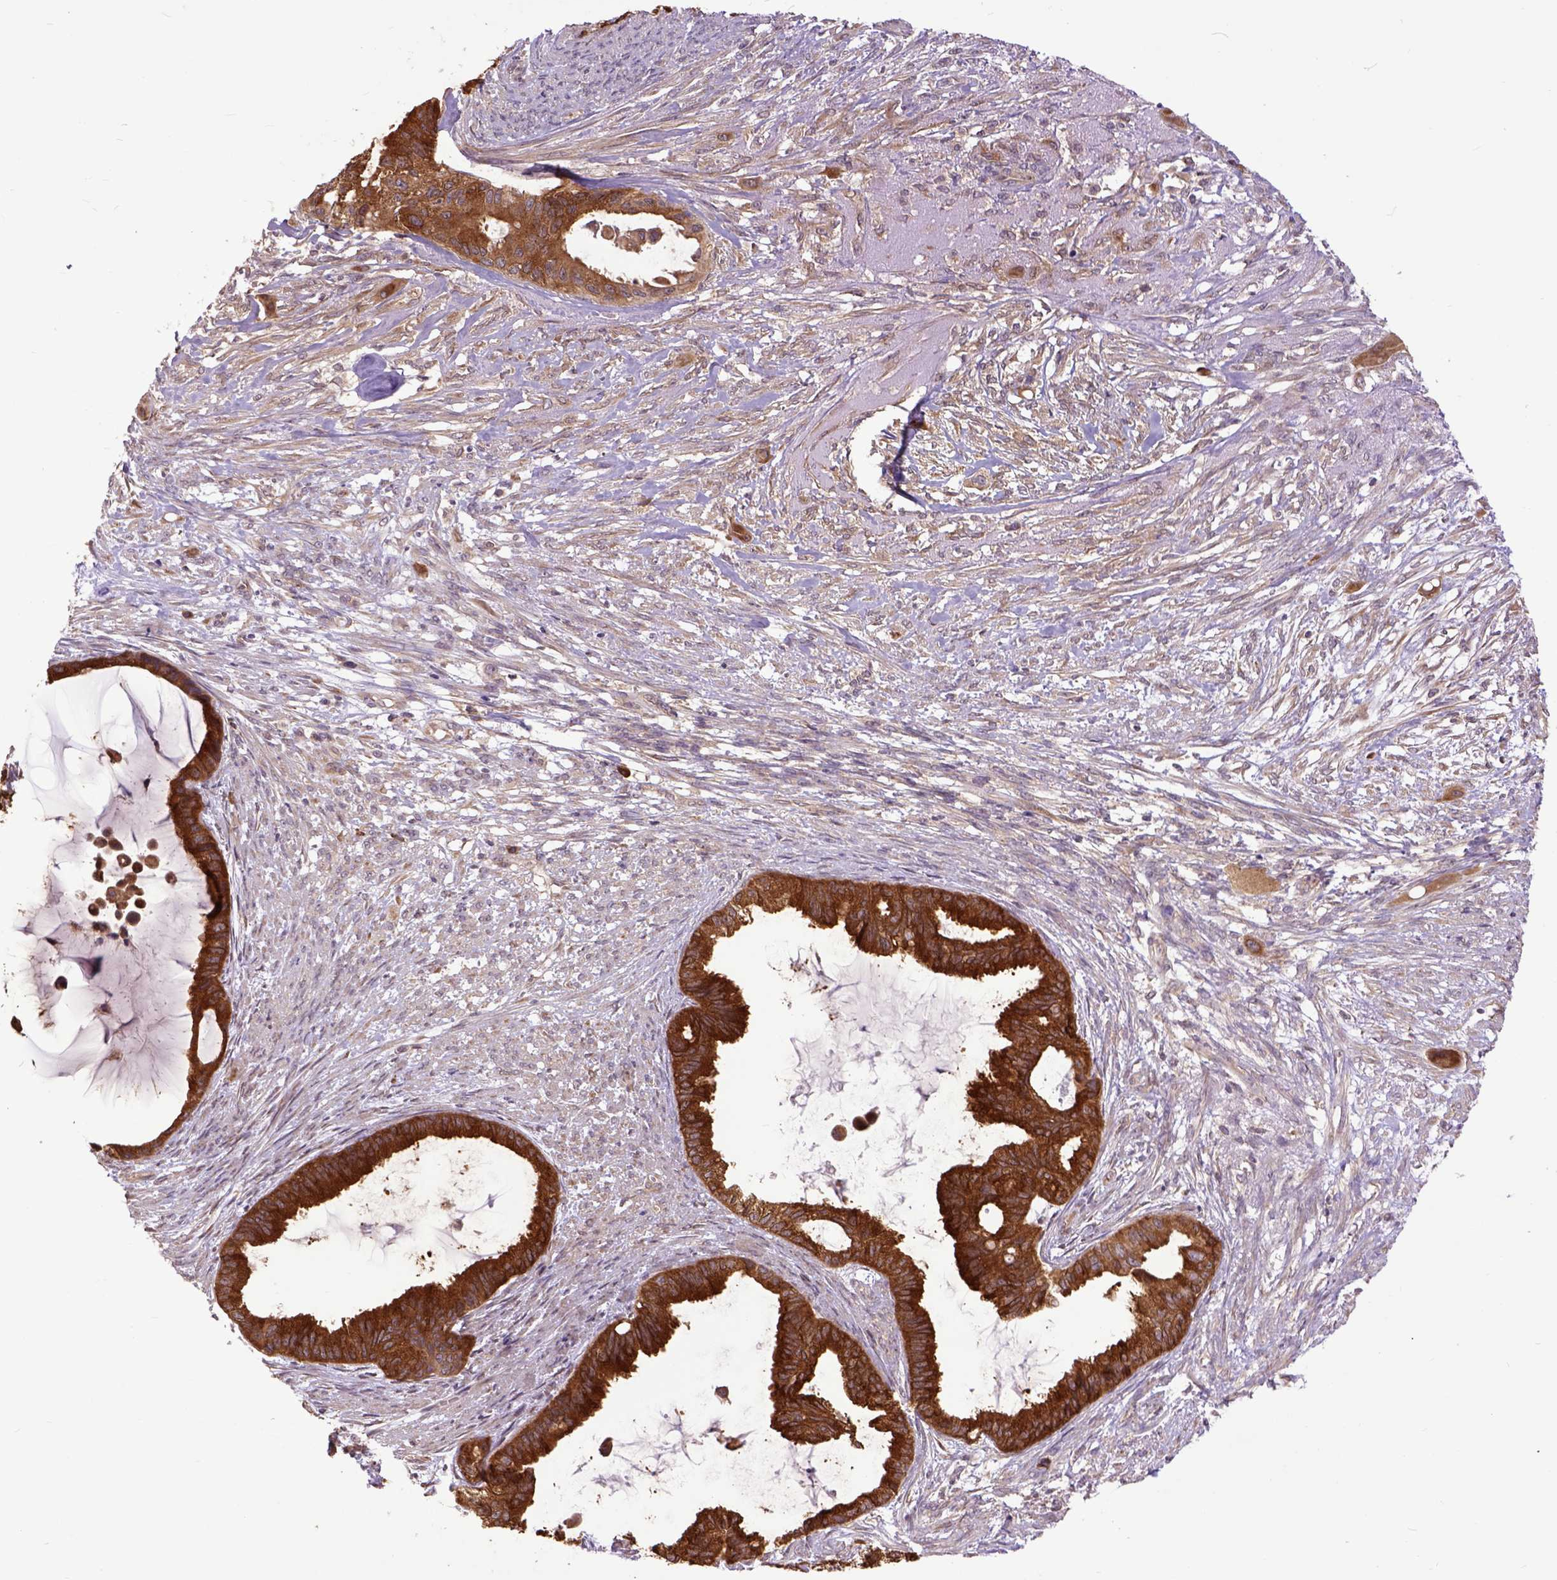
{"staining": {"intensity": "strong", "quantity": ">75%", "location": "cytoplasmic/membranous"}, "tissue": "endometrial cancer", "cell_type": "Tumor cells", "image_type": "cancer", "snomed": [{"axis": "morphology", "description": "Adenocarcinoma, NOS"}, {"axis": "topography", "description": "Endometrium"}], "caption": "Strong cytoplasmic/membranous protein positivity is appreciated in approximately >75% of tumor cells in endometrial adenocarcinoma.", "gene": "ARL1", "patient": {"sex": "female", "age": 86}}